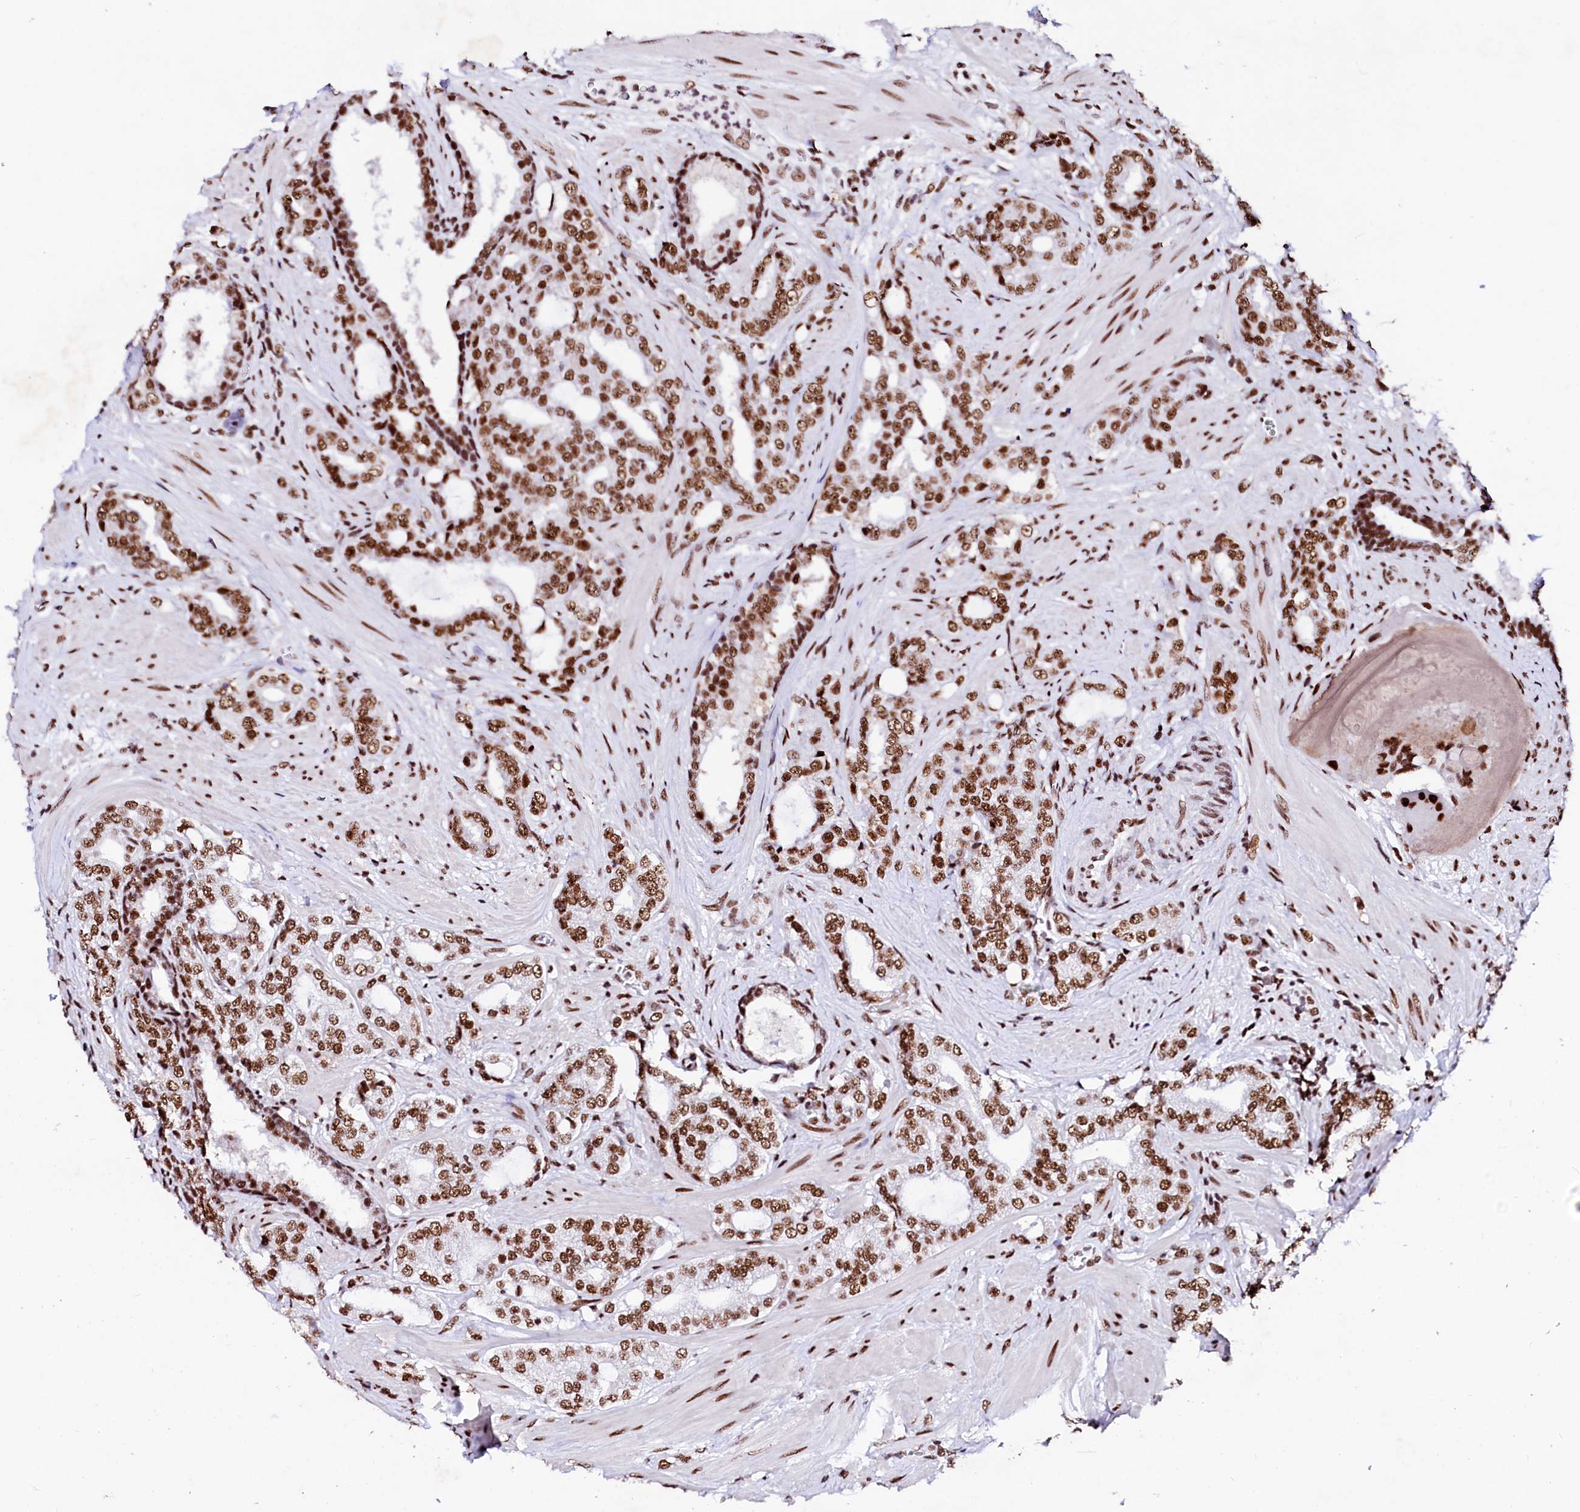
{"staining": {"intensity": "moderate", "quantity": ">75%", "location": "nuclear"}, "tissue": "prostate cancer", "cell_type": "Tumor cells", "image_type": "cancer", "snomed": [{"axis": "morphology", "description": "Adenocarcinoma, High grade"}, {"axis": "topography", "description": "Prostate"}], "caption": "The micrograph reveals a brown stain indicating the presence of a protein in the nuclear of tumor cells in prostate cancer (adenocarcinoma (high-grade)).", "gene": "CPSF6", "patient": {"sex": "male", "age": 64}}